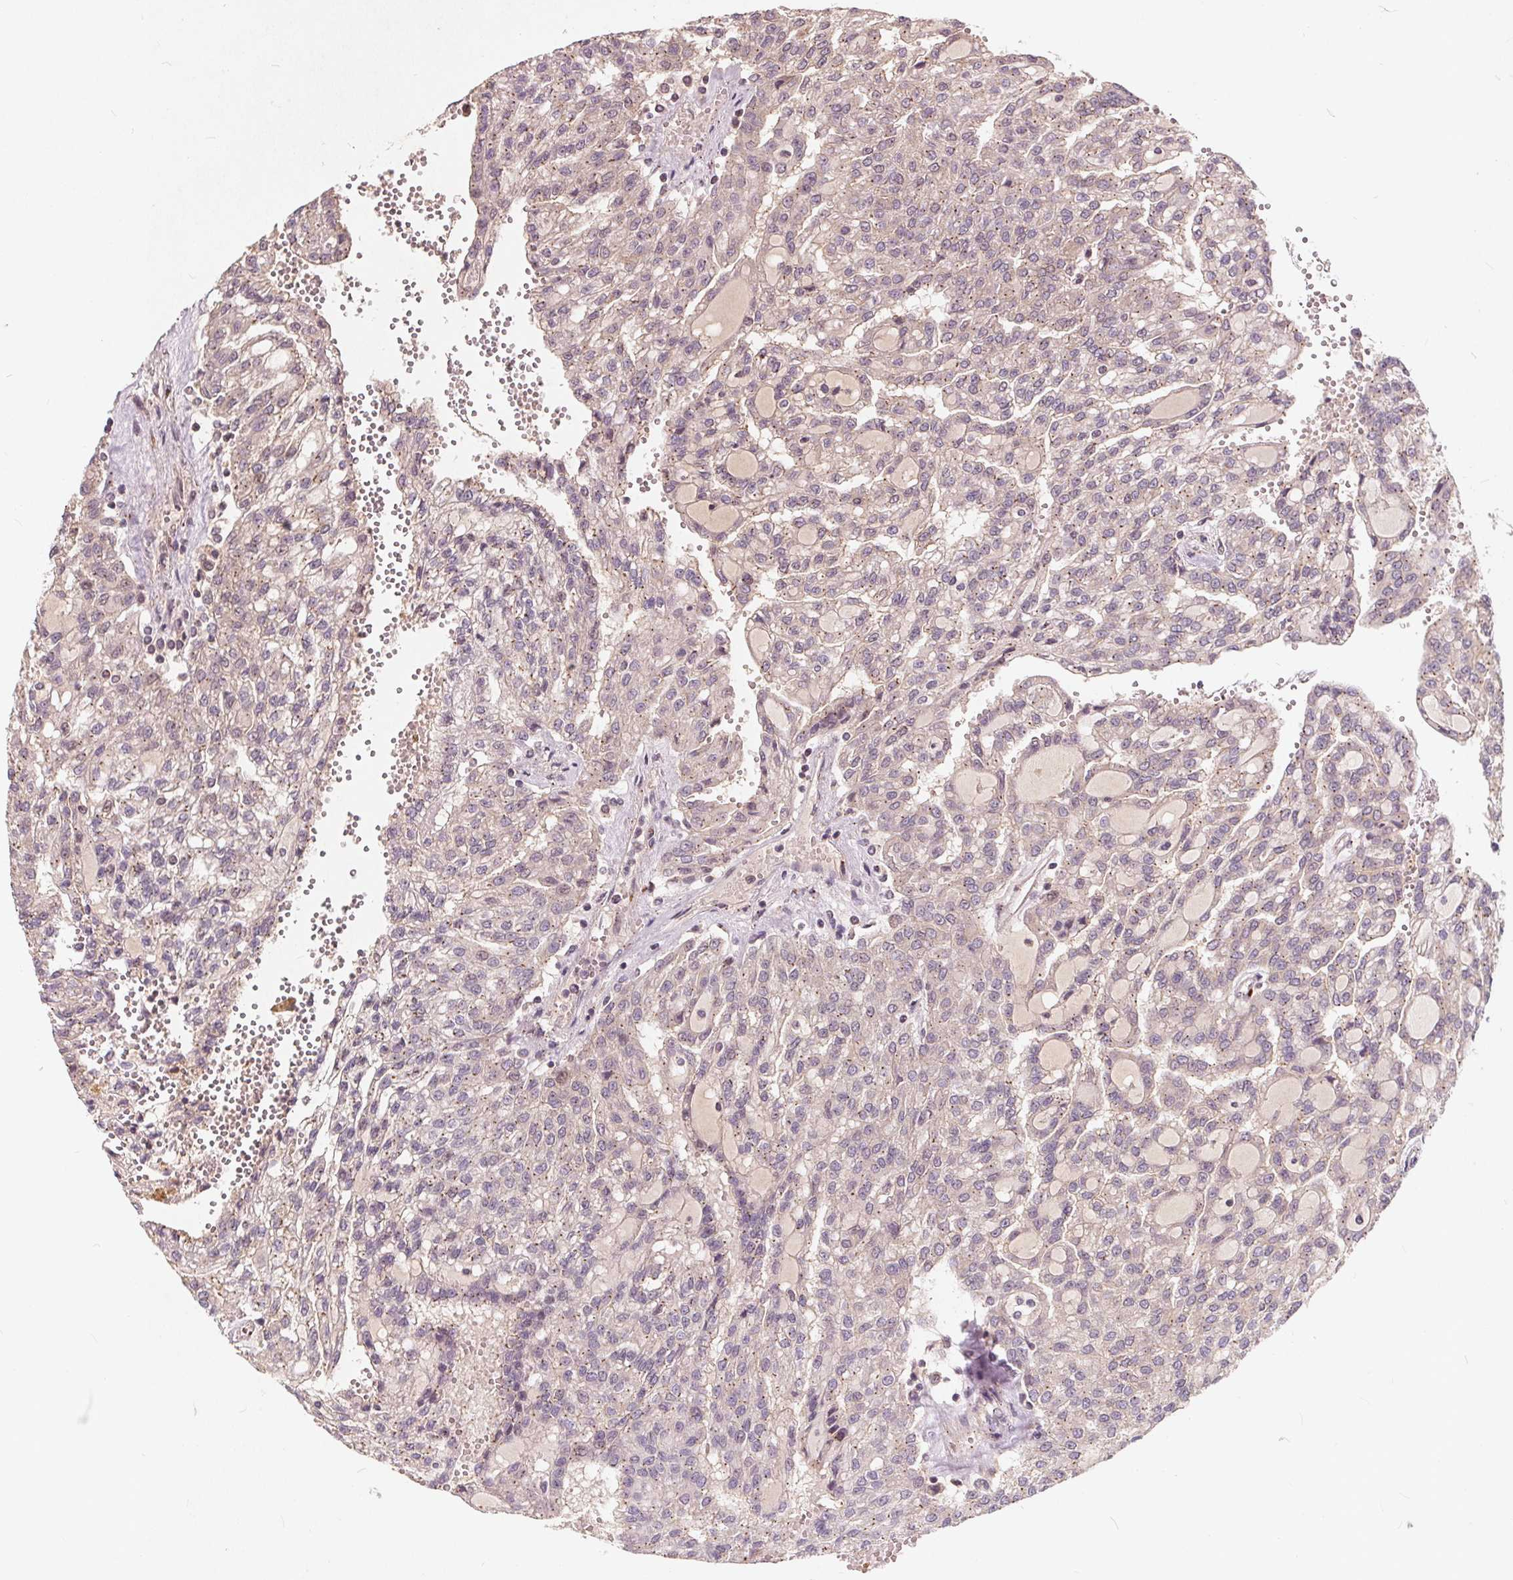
{"staining": {"intensity": "negative", "quantity": "none", "location": "none"}, "tissue": "renal cancer", "cell_type": "Tumor cells", "image_type": "cancer", "snomed": [{"axis": "morphology", "description": "Adenocarcinoma, NOS"}, {"axis": "topography", "description": "Kidney"}], "caption": "Tumor cells are negative for brown protein staining in renal cancer.", "gene": "CSNK1G2", "patient": {"sex": "male", "age": 63}}